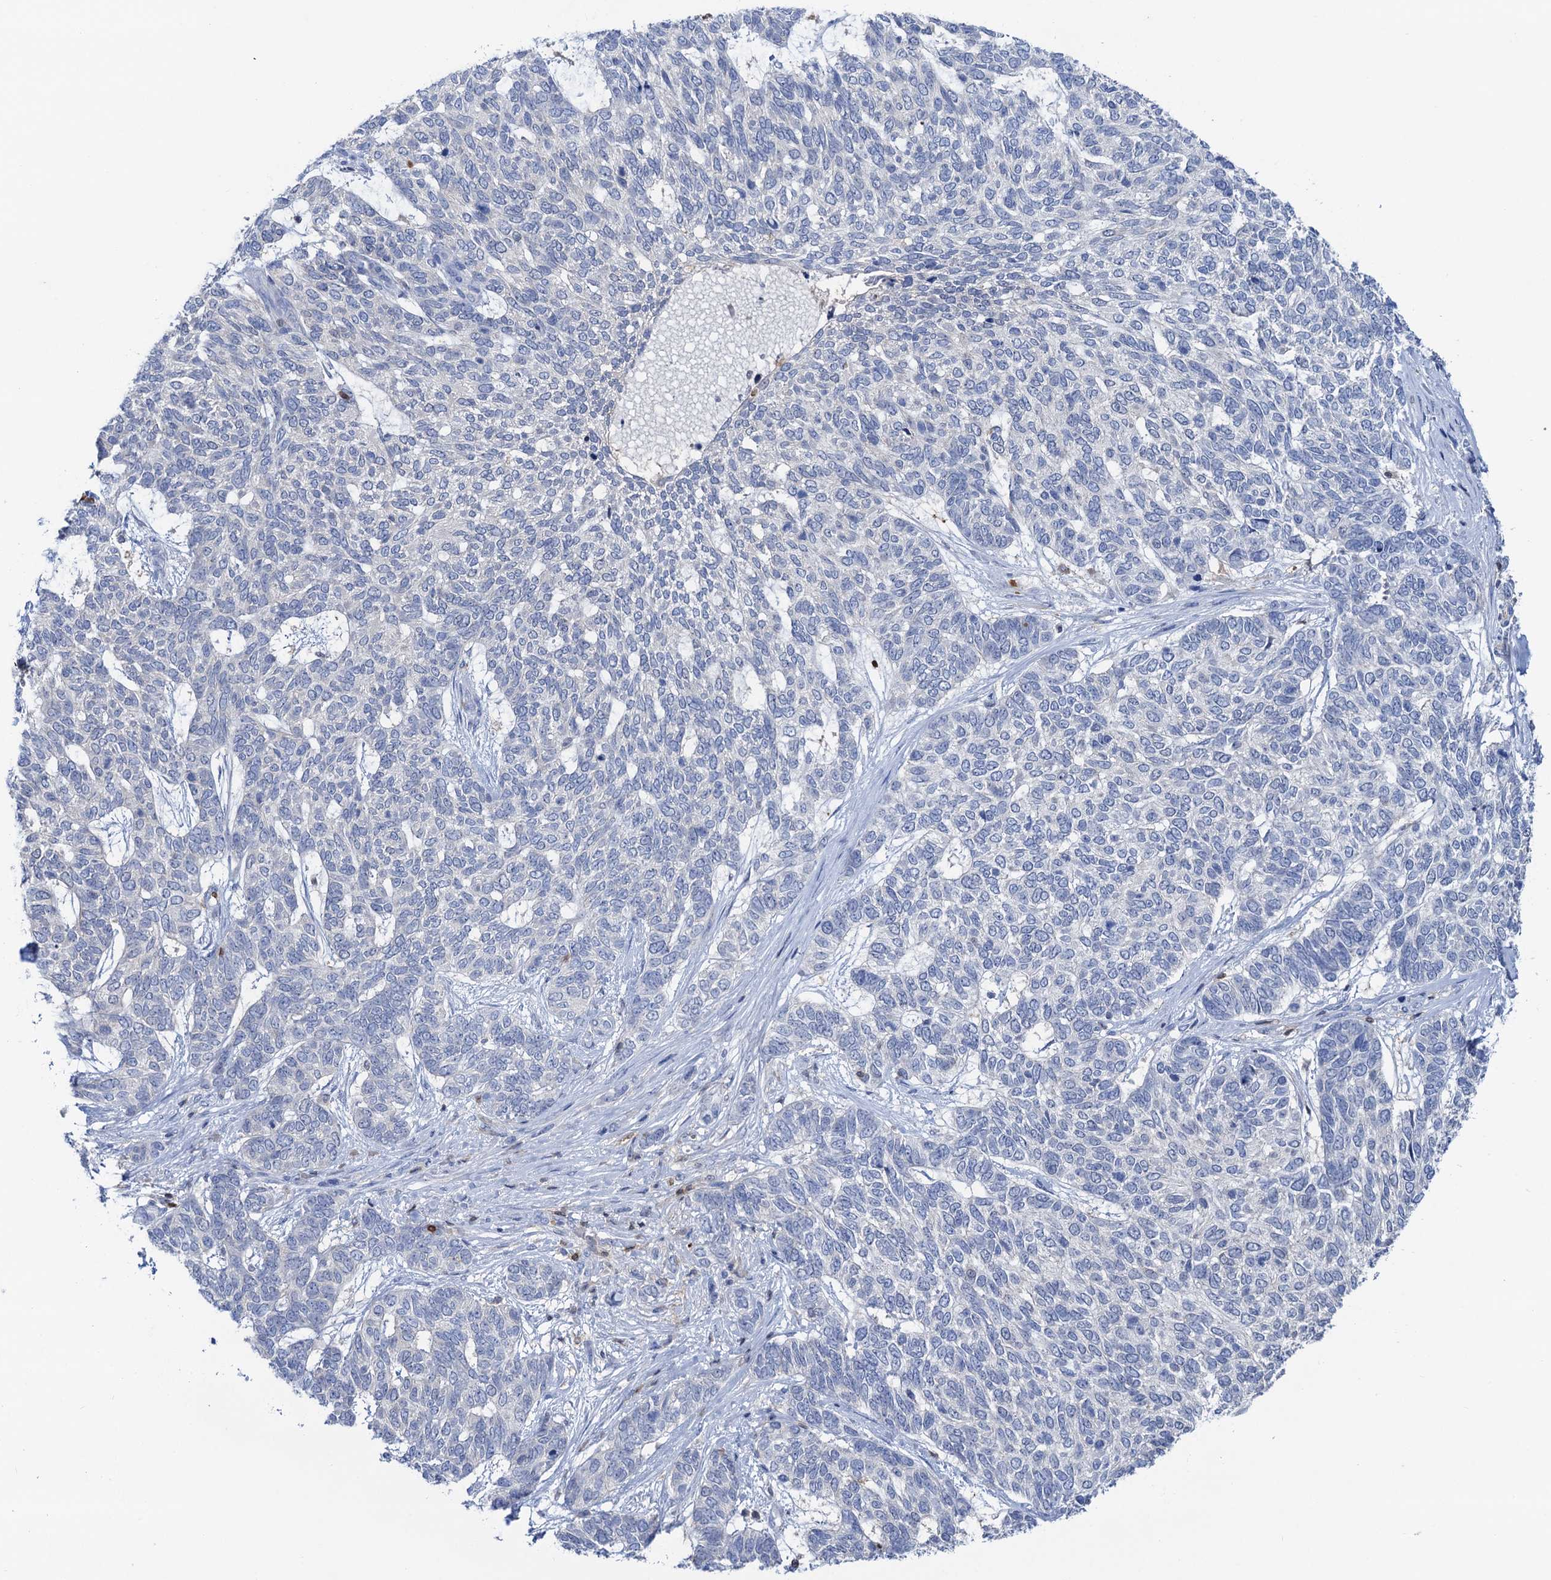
{"staining": {"intensity": "negative", "quantity": "none", "location": "none"}, "tissue": "skin cancer", "cell_type": "Tumor cells", "image_type": "cancer", "snomed": [{"axis": "morphology", "description": "Basal cell carcinoma"}, {"axis": "topography", "description": "Skin"}], "caption": "Skin cancer stained for a protein using immunohistochemistry (IHC) demonstrates no positivity tumor cells.", "gene": "FAH", "patient": {"sex": "female", "age": 65}}